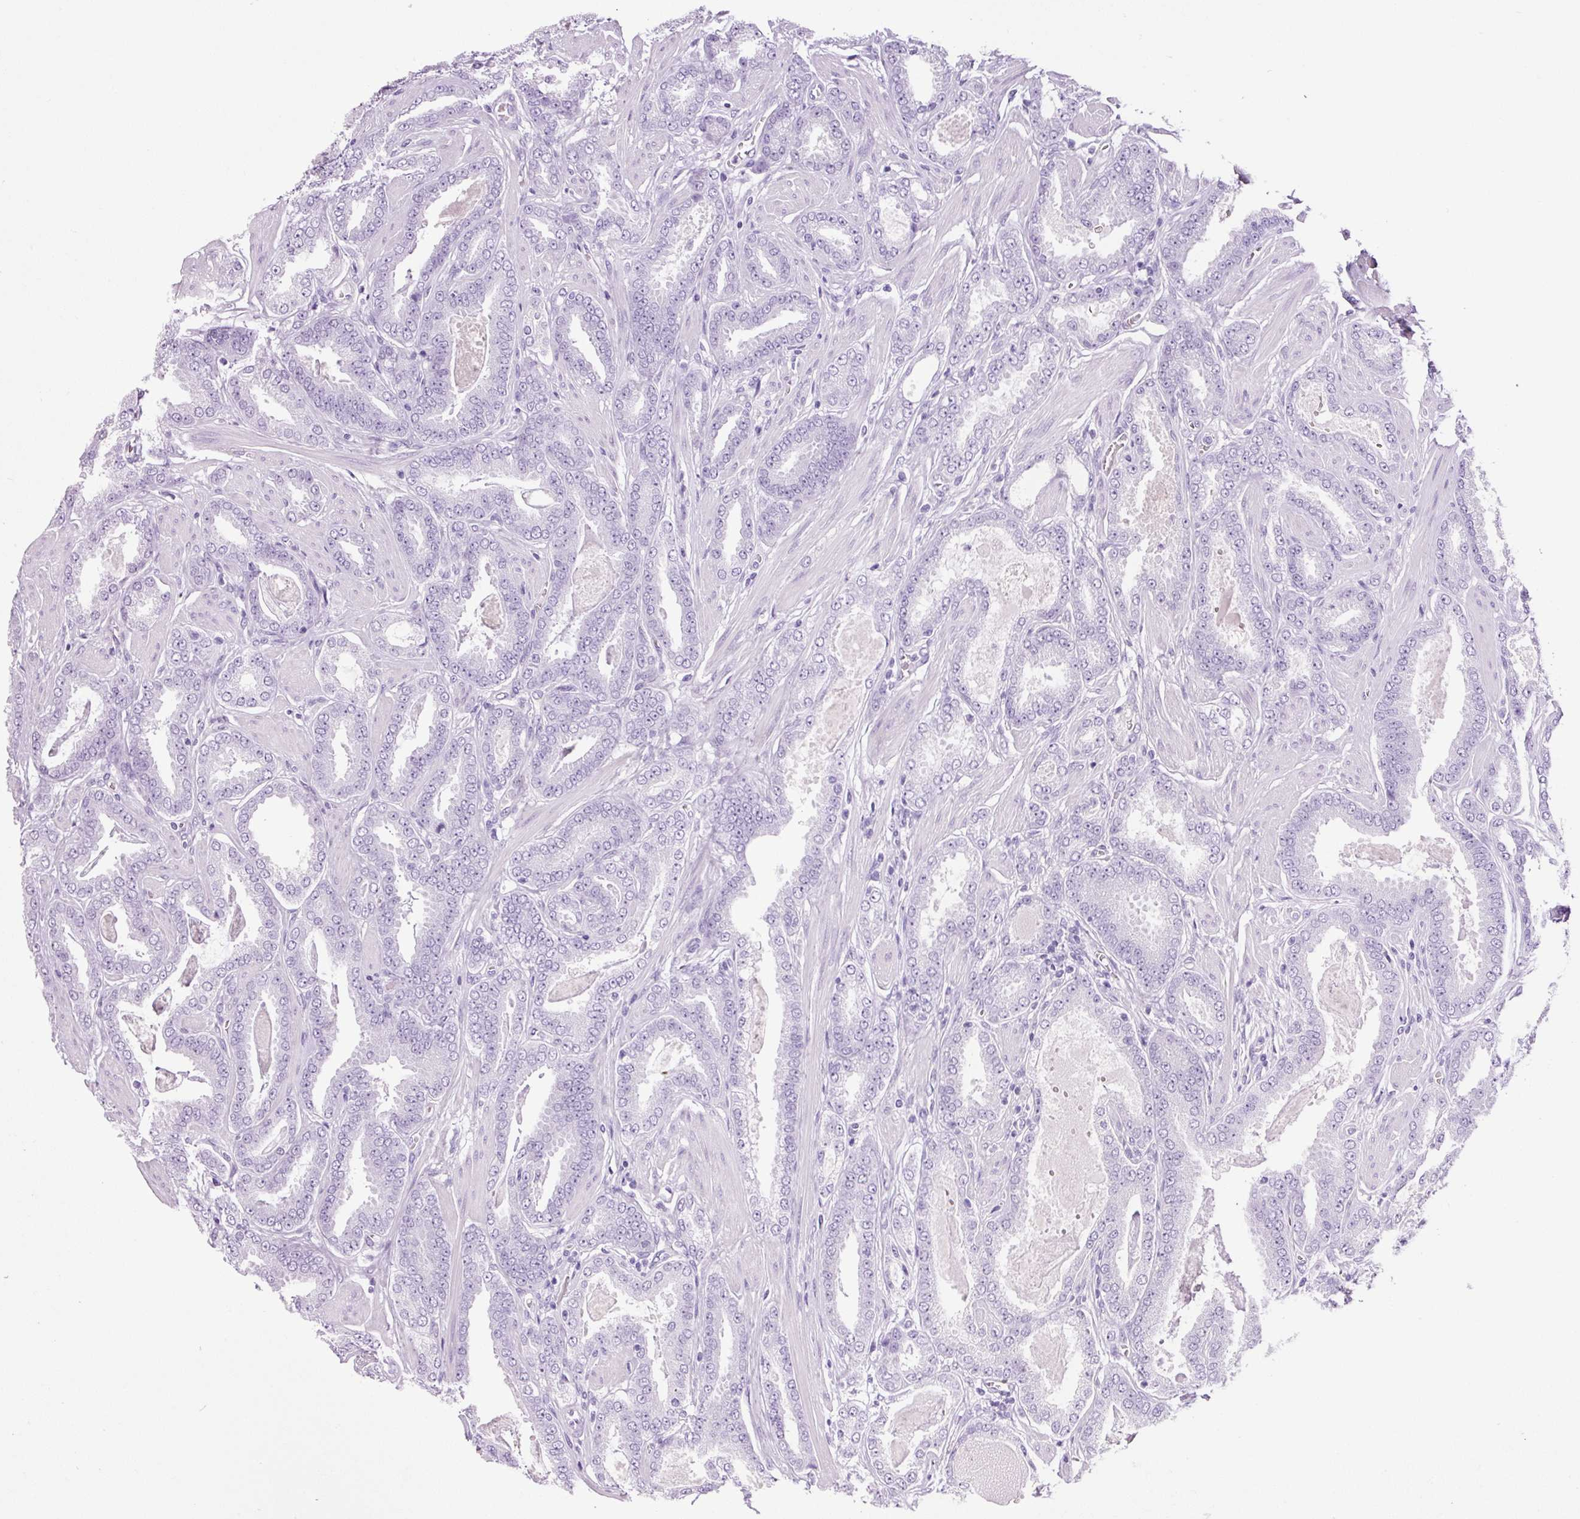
{"staining": {"intensity": "negative", "quantity": "none", "location": "none"}, "tissue": "prostate cancer", "cell_type": "Tumor cells", "image_type": "cancer", "snomed": [{"axis": "morphology", "description": "Adenocarcinoma, Low grade"}, {"axis": "topography", "description": "Prostate"}], "caption": "Immunohistochemical staining of human adenocarcinoma (low-grade) (prostate) demonstrates no significant expression in tumor cells.", "gene": "ADSS1", "patient": {"sex": "male", "age": 42}}